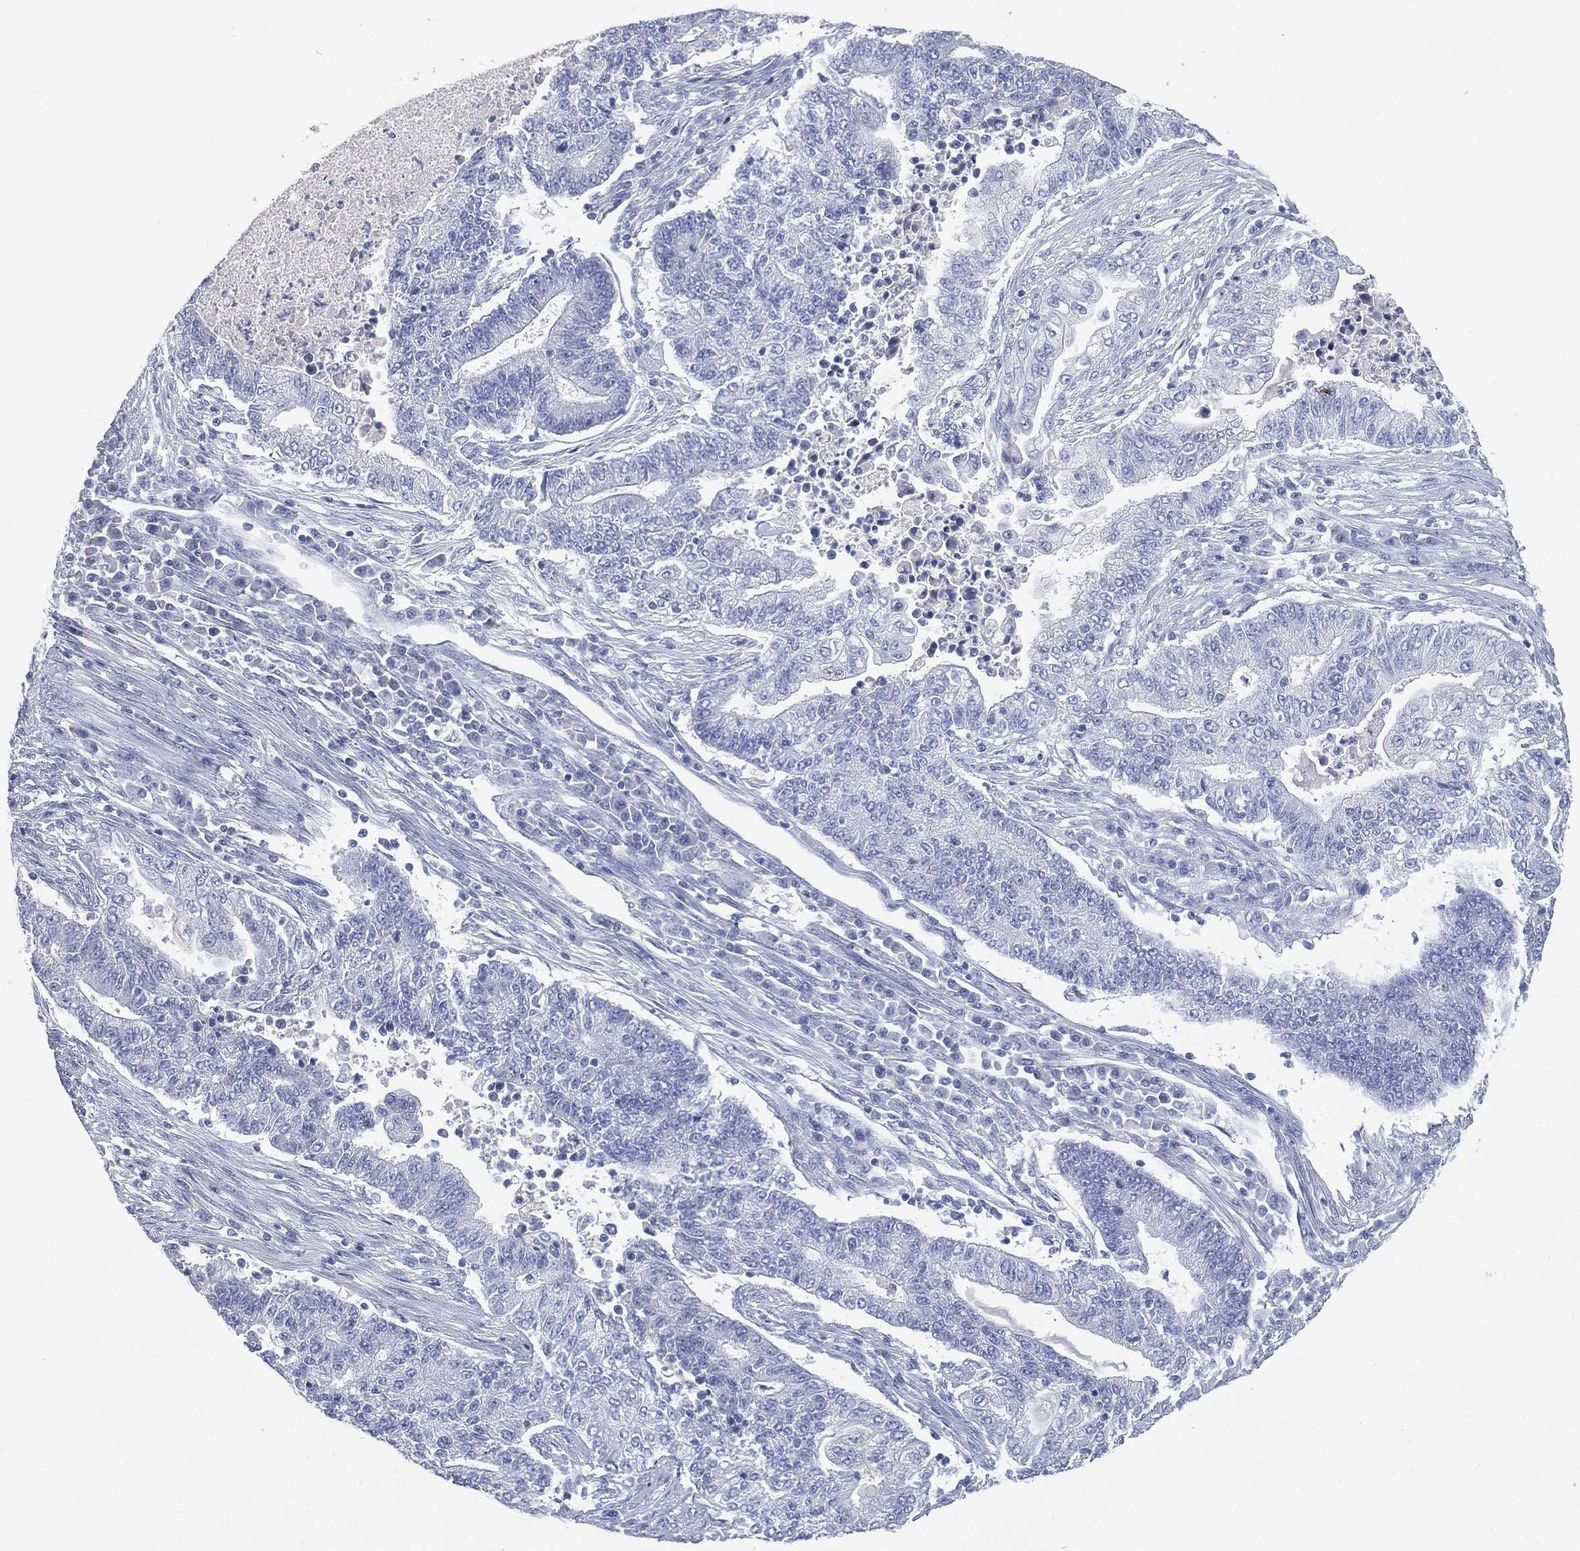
{"staining": {"intensity": "negative", "quantity": "none", "location": "none"}, "tissue": "endometrial cancer", "cell_type": "Tumor cells", "image_type": "cancer", "snomed": [{"axis": "morphology", "description": "Adenocarcinoma, NOS"}, {"axis": "topography", "description": "Uterus"}, {"axis": "topography", "description": "Endometrium"}], "caption": "Immunohistochemistry of adenocarcinoma (endometrial) reveals no expression in tumor cells.", "gene": "FMO1", "patient": {"sex": "female", "age": 54}}